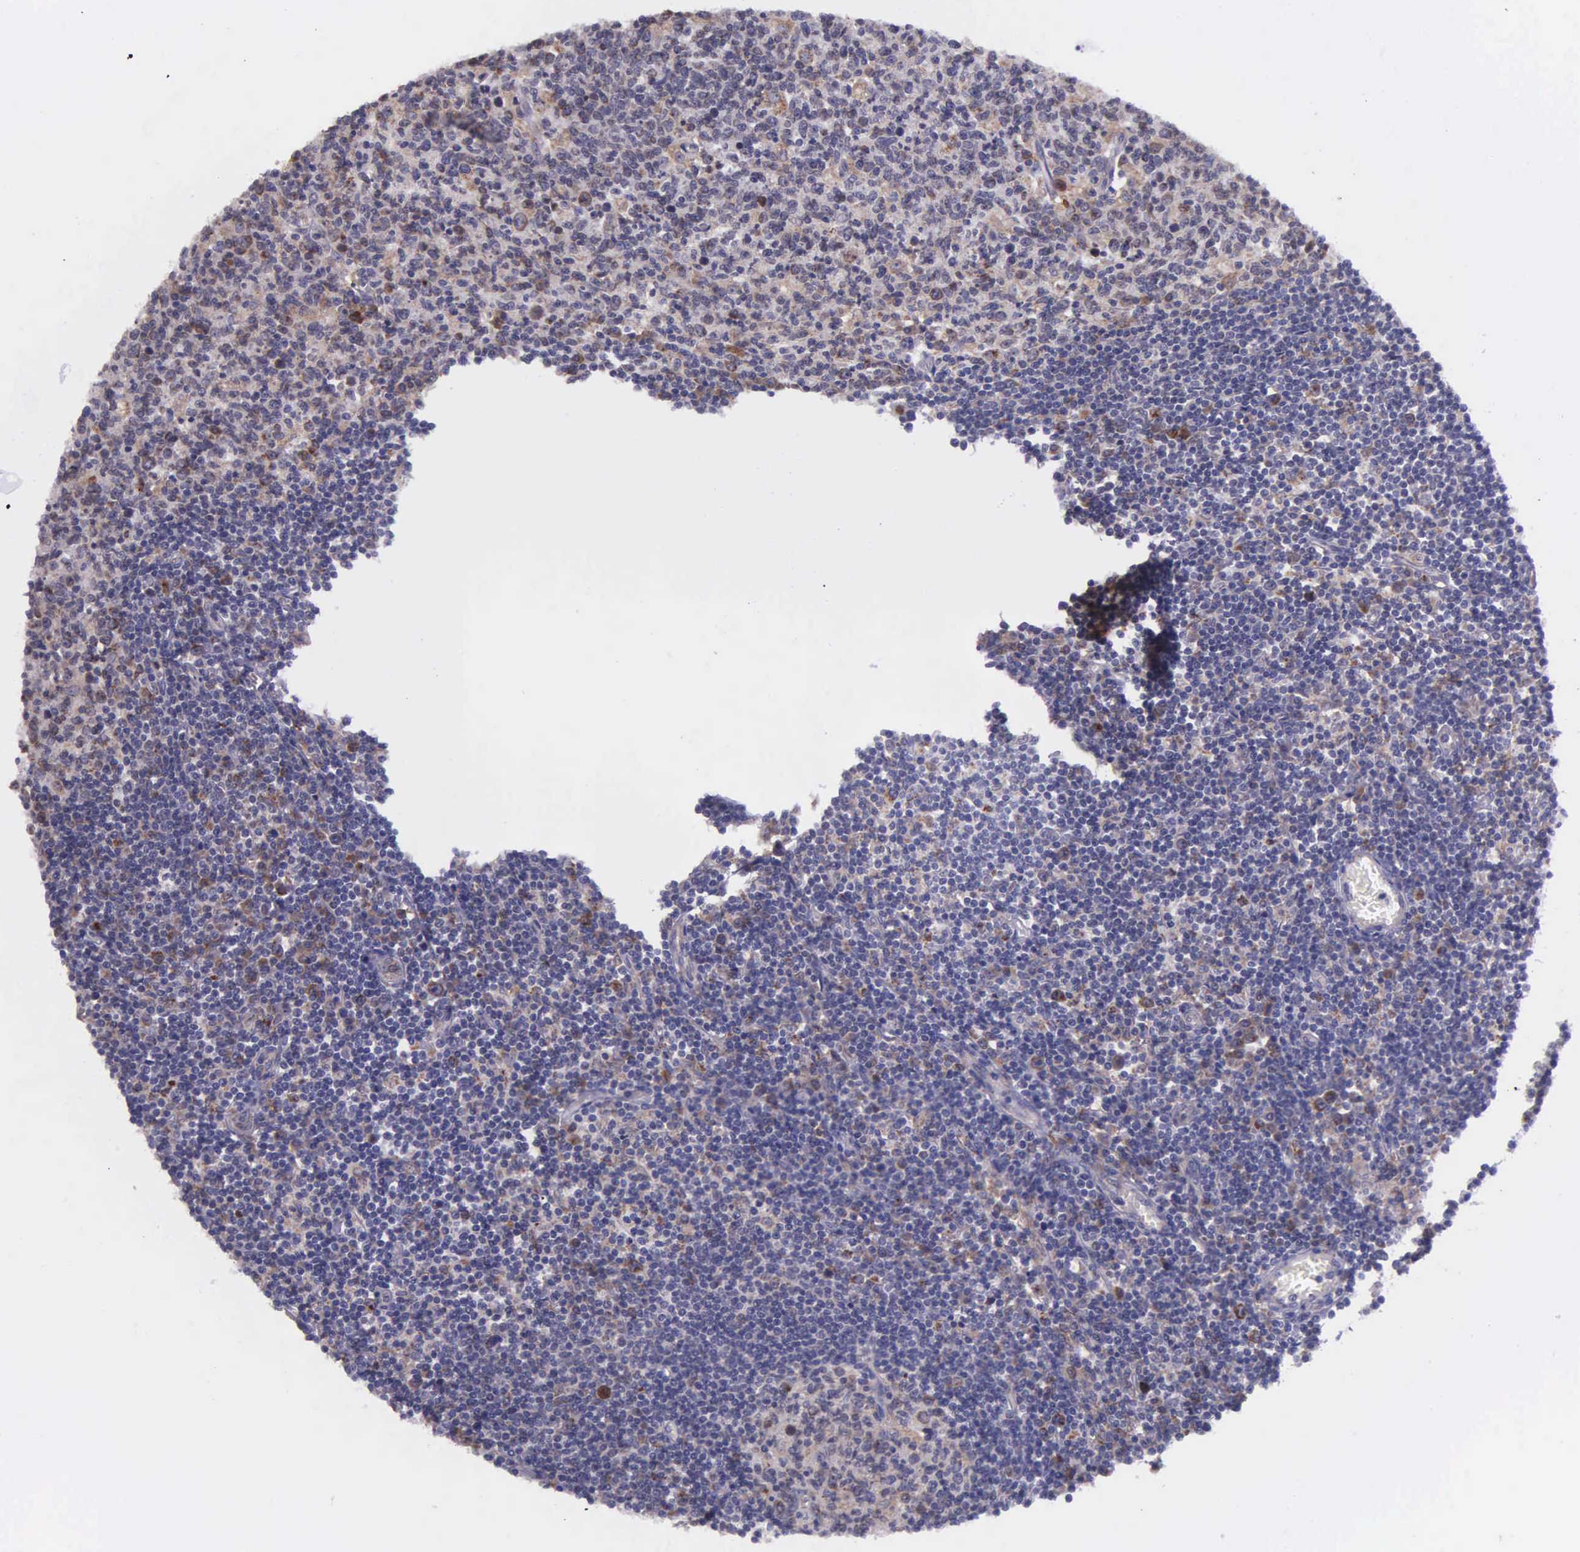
{"staining": {"intensity": "moderate", "quantity": "25%-75%", "location": "cytoplasmic/membranous"}, "tissue": "lymph node", "cell_type": "Germinal center cells", "image_type": "normal", "snomed": [{"axis": "morphology", "description": "Normal tissue, NOS"}, {"axis": "topography", "description": "Lymph node"}], "caption": "Protein positivity by immunohistochemistry (IHC) demonstrates moderate cytoplasmic/membranous expression in about 25%-75% of germinal center cells in benign lymph node. The staining was performed using DAB (3,3'-diaminobenzidine) to visualize the protein expression in brown, while the nuclei were stained in blue with hematoxylin (Magnification: 20x).", "gene": "NSDHL", "patient": {"sex": "female", "age": 55}}